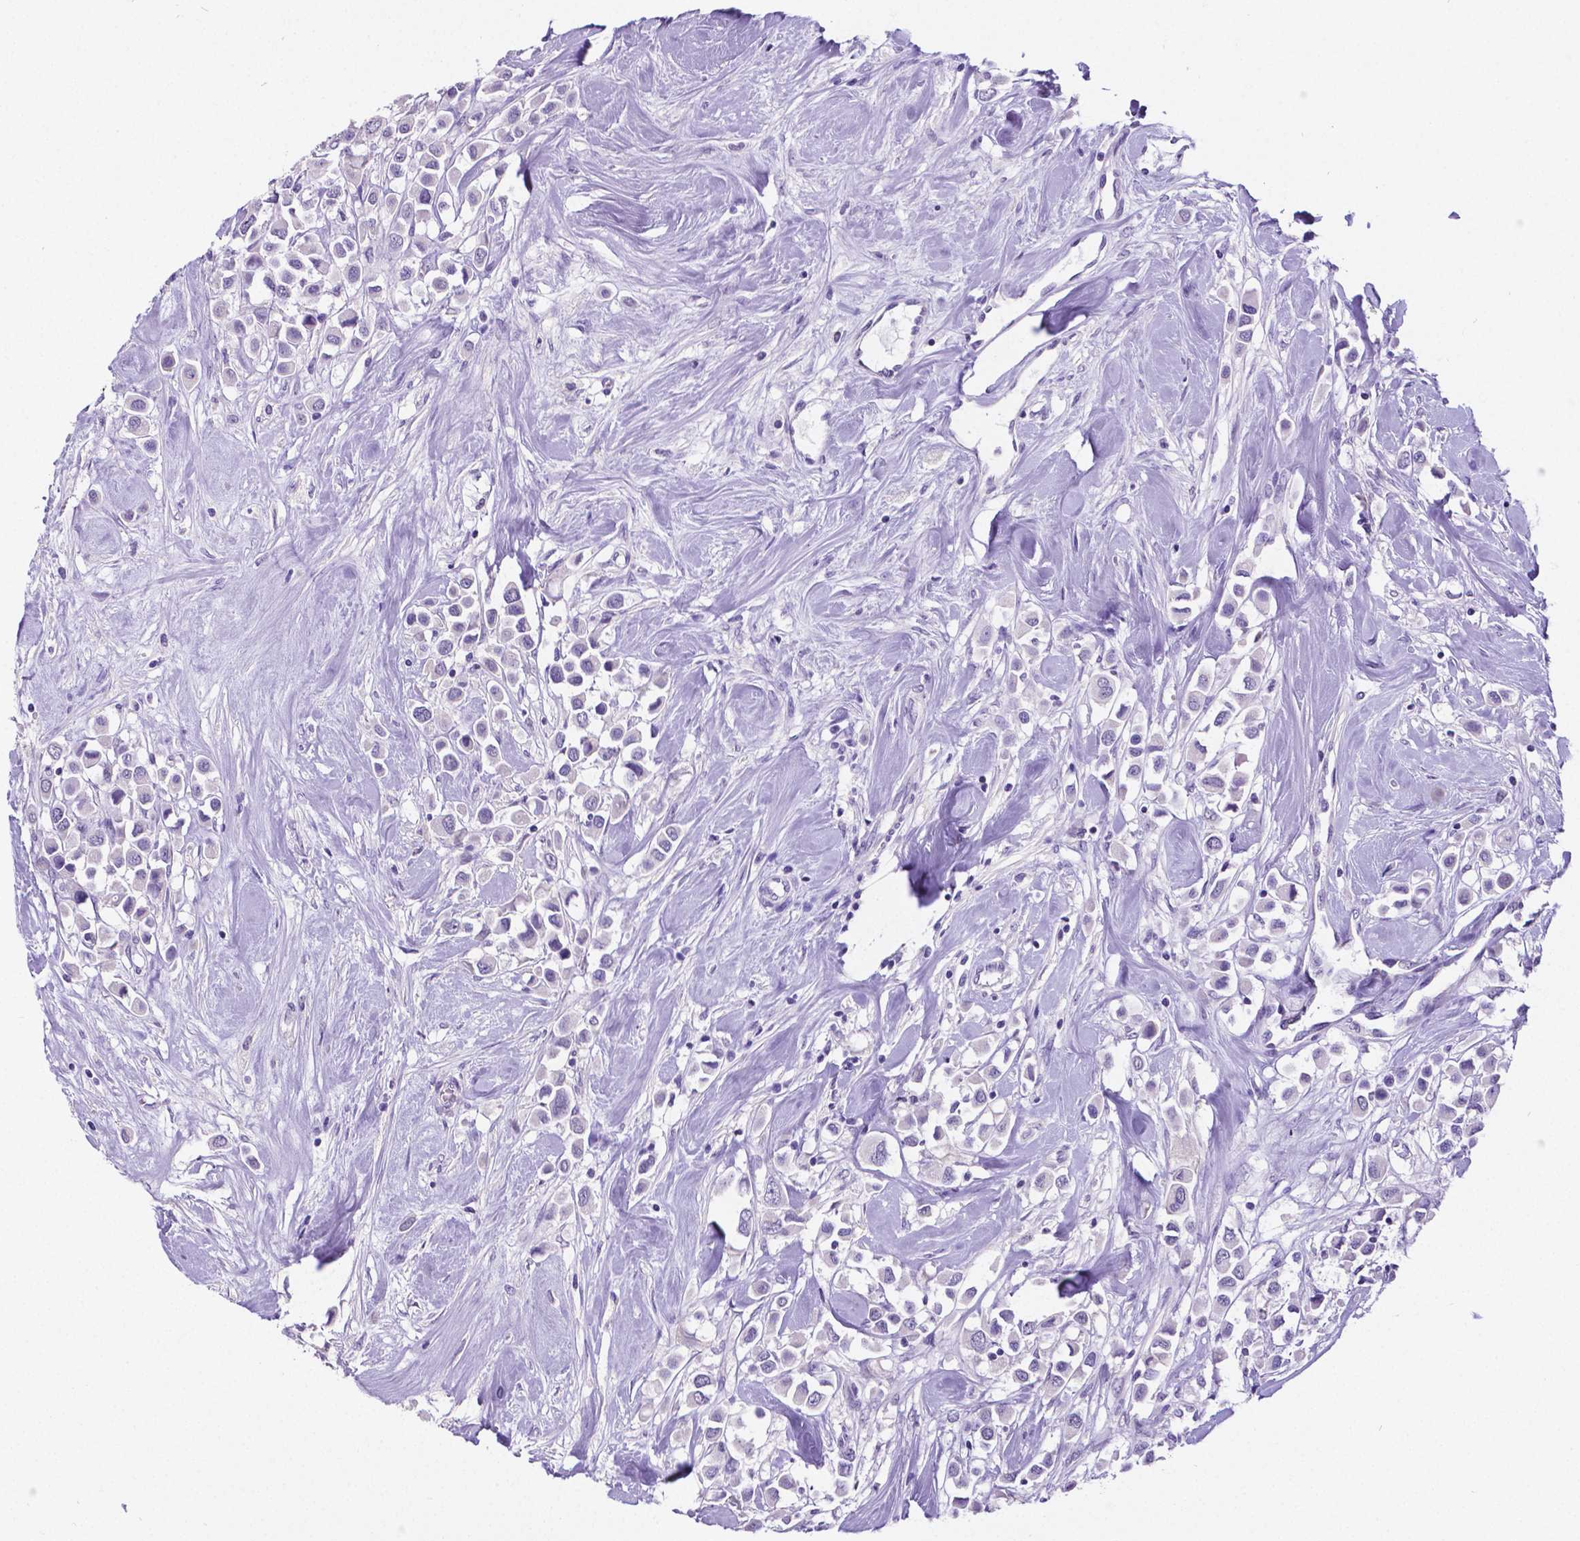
{"staining": {"intensity": "negative", "quantity": "none", "location": "none"}, "tissue": "breast cancer", "cell_type": "Tumor cells", "image_type": "cancer", "snomed": [{"axis": "morphology", "description": "Duct carcinoma"}, {"axis": "topography", "description": "Breast"}], "caption": "Human intraductal carcinoma (breast) stained for a protein using immunohistochemistry (IHC) reveals no expression in tumor cells.", "gene": "SATB2", "patient": {"sex": "female", "age": 61}}